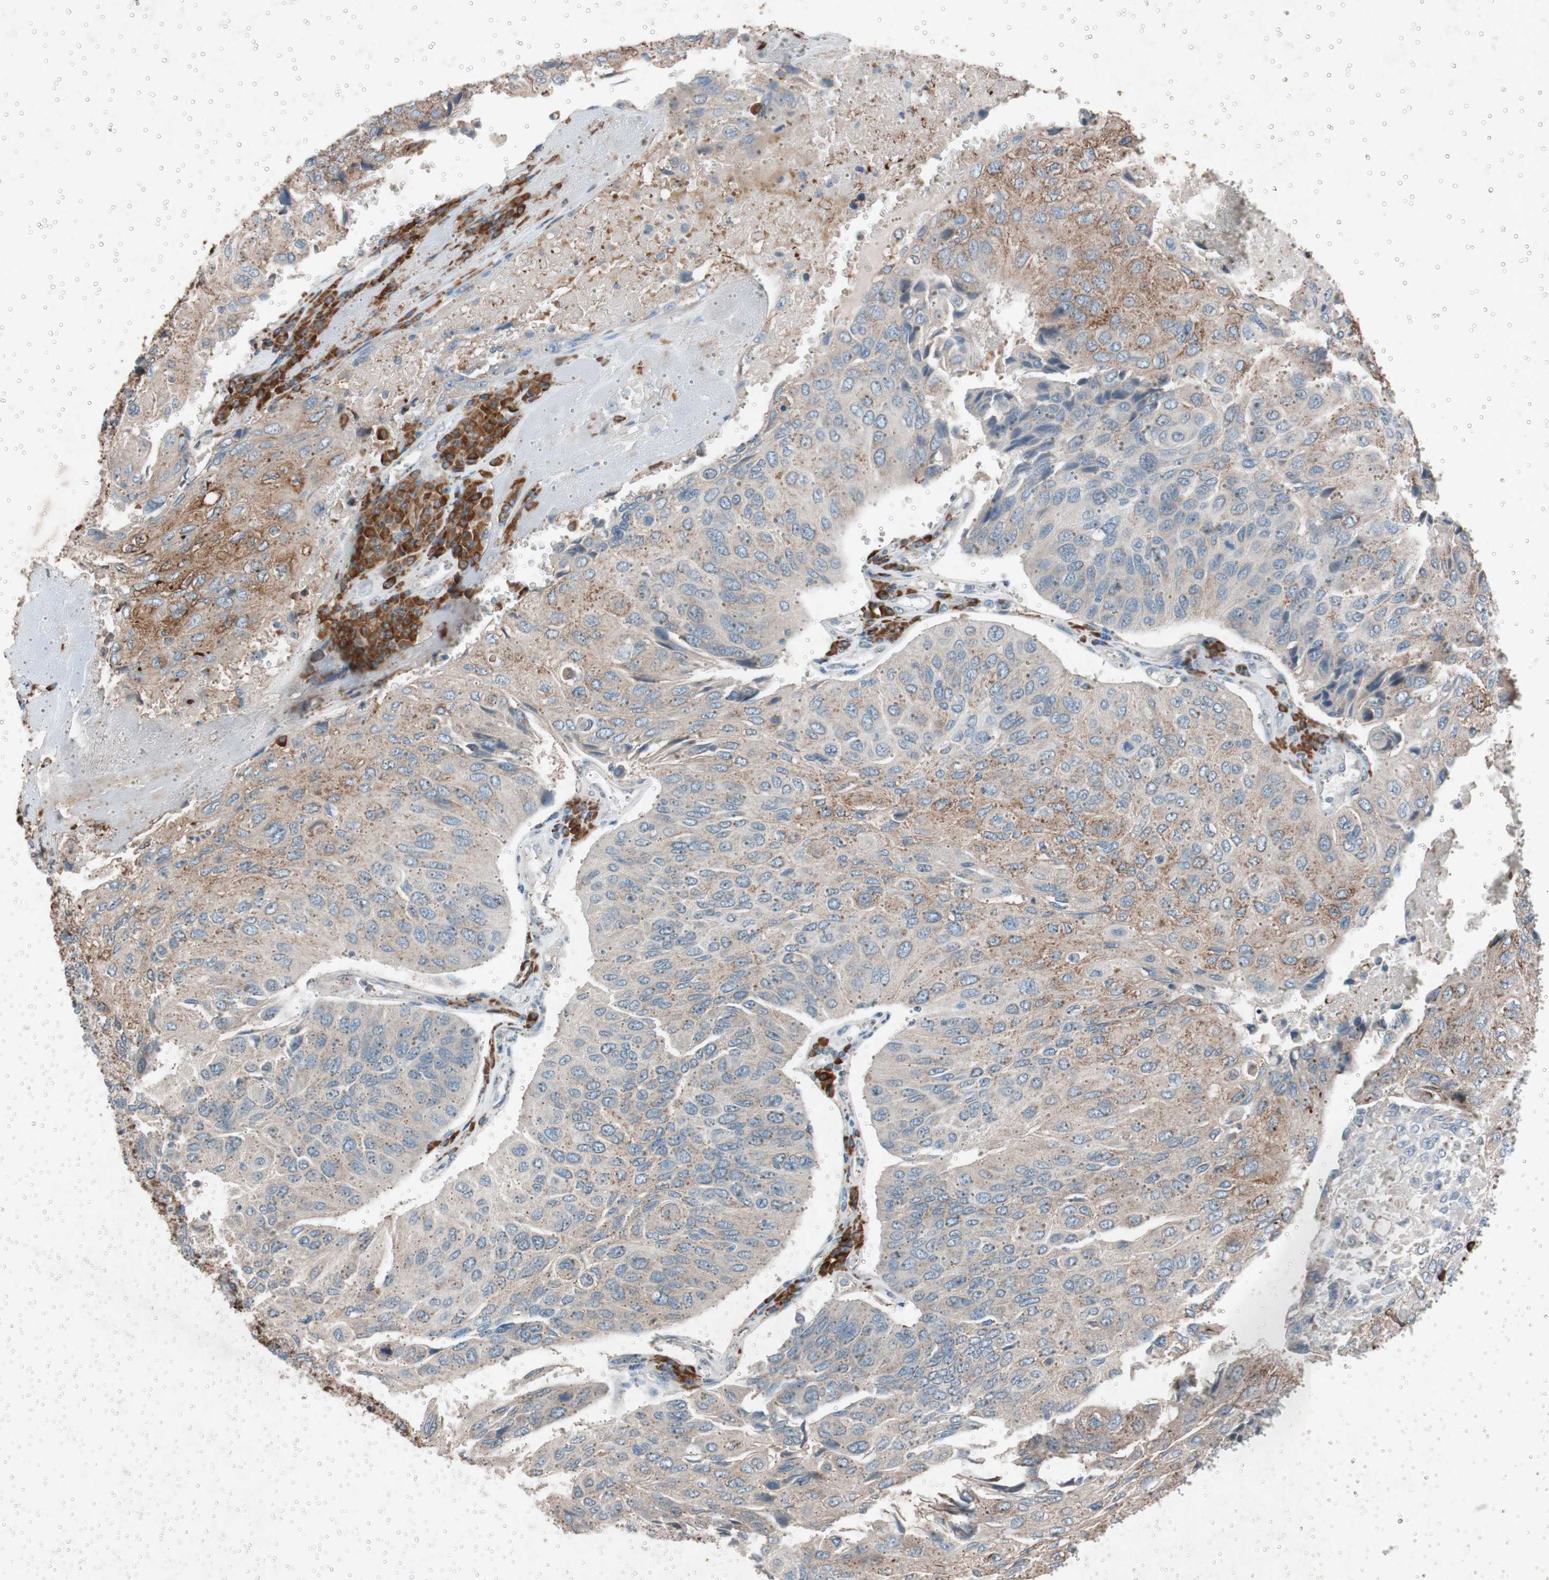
{"staining": {"intensity": "weak", "quantity": "25%-75%", "location": "cytoplasmic/membranous"}, "tissue": "urothelial cancer", "cell_type": "Tumor cells", "image_type": "cancer", "snomed": [{"axis": "morphology", "description": "Urothelial carcinoma, High grade"}, {"axis": "topography", "description": "Urinary bladder"}], "caption": "Immunohistochemistry micrograph of urothelial carcinoma (high-grade) stained for a protein (brown), which displays low levels of weak cytoplasmic/membranous positivity in approximately 25%-75% of tumor cells.", "gene": "GRB7", "patient": {"sex": "male", "age": 66}}